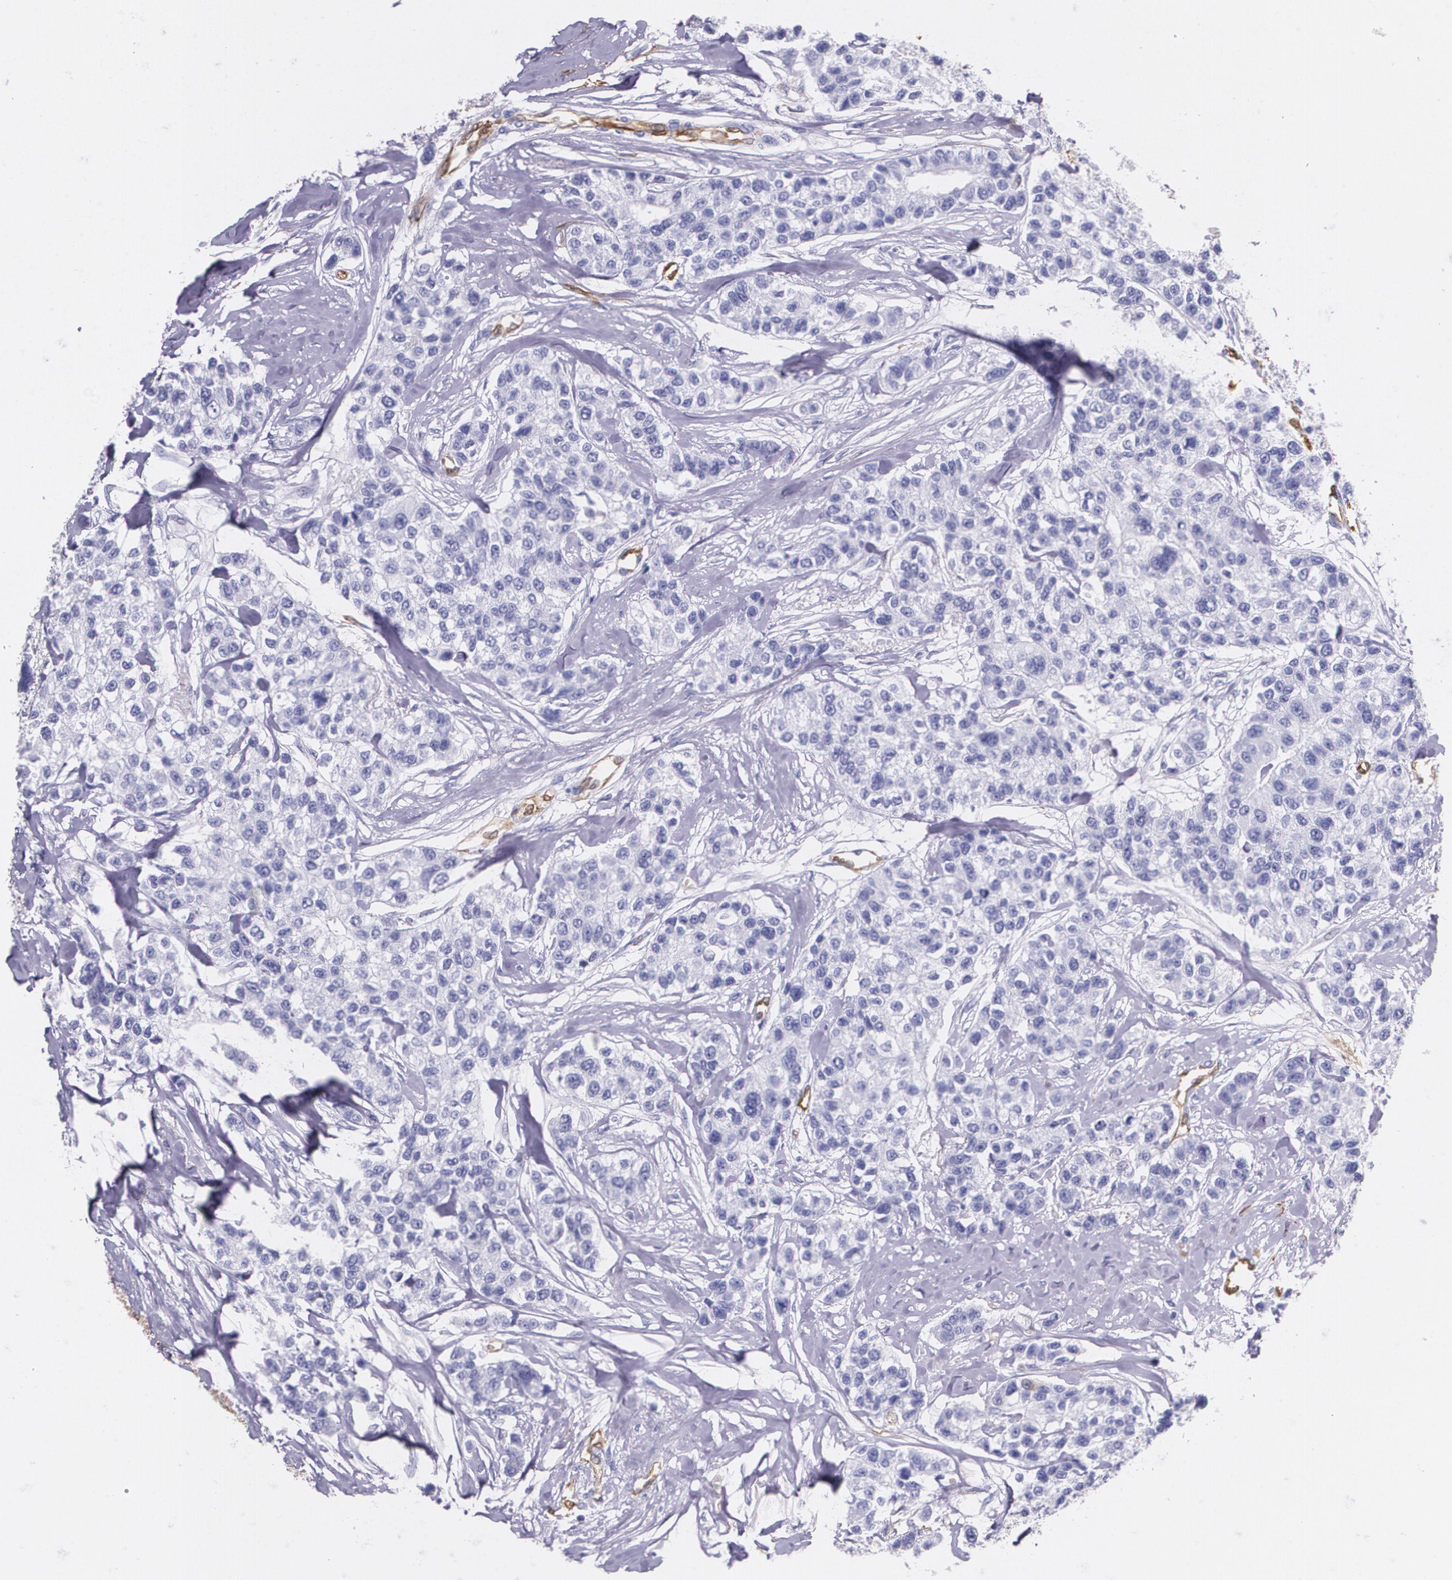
{"staining": {"intensity": "negative", "quantity": "none", "location": "none"}, "tissue": "breast cancer", "cell_type": "Tumor cells", "image_type": "cancer", "snomed": [{"axis": "morphology", "description": "Duct carcinoma"}, {"axis": "topography", "description": "Breast"}], "caption": "The photomicrograph shows no staining of tumor cells in infiltrating ductal carcinoma (breast).", "gene": "MMP2", "patient": {"sex": "female", "age": 51}}